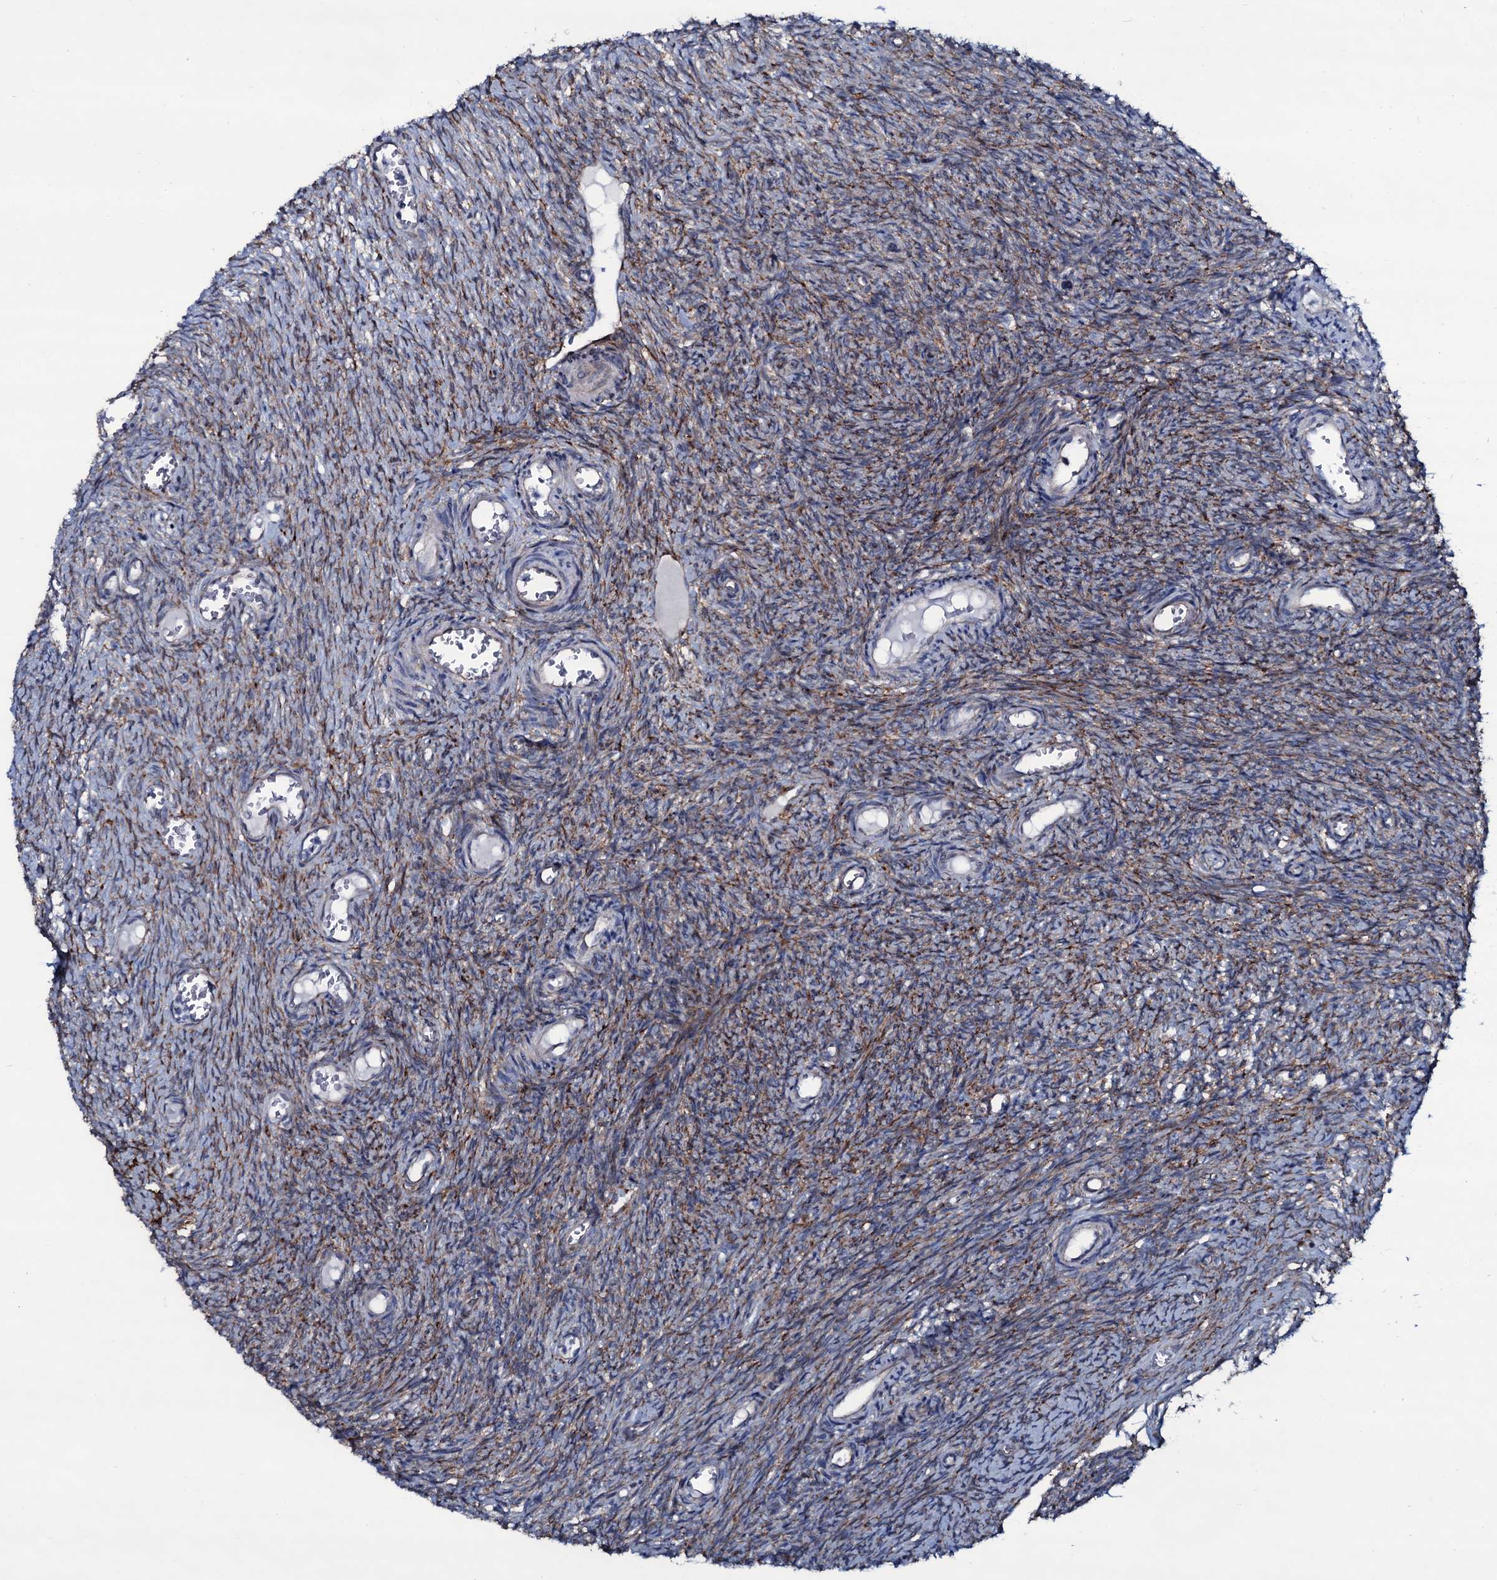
{"staining": {"intensity": "strong", "quantity": ">75%", "location": "cytoplasmic/membranous"}, "tissue": "ovary", "cell_type": "Follicle cells", "image_type": "normal", "snomed": [{"axis": "morphology", "description": "Normal tissue, NOS"}, {"axis": "topography", "description": "Ovary"}], "caption": "The image demonstrates staining of normal ovary, revealing strong cytoplasmic/membranous protein positivity (brown color) within follicle cells.", "gene": "WIPF3", "patient": {"sex": "female", "age": 44}}